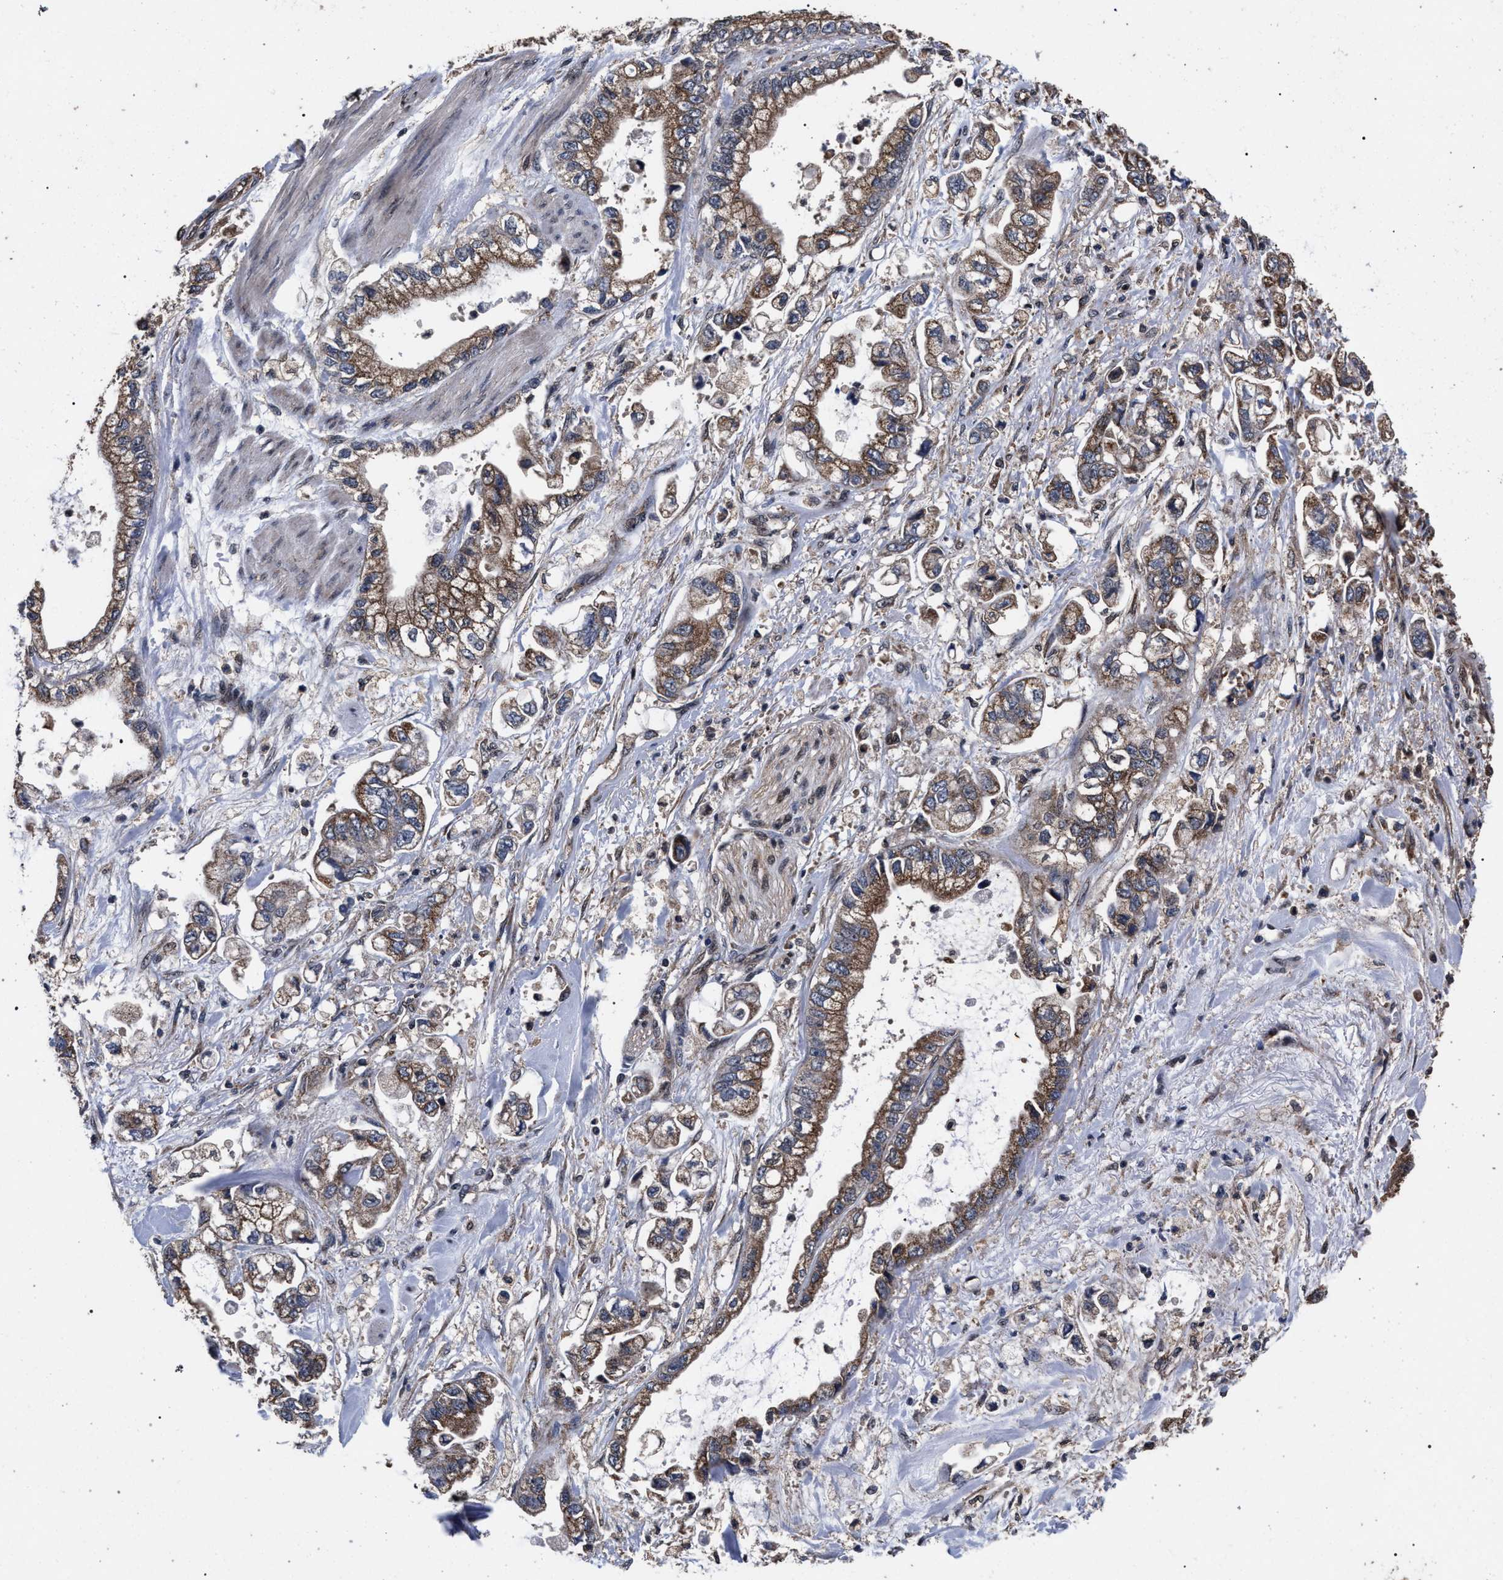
{"staining": {"intensity": "moderate", "quantity": ">75%", "location": "cytoplasmic/membranous"}, "tissue": "stomach cancer", "cell_type": "Tumor cells", "image_type": "cancer", "snomed": [{"axis": "morphology", "description": "Normal tissue, NOS"}, {"axis": "morphology", "description": "Adenocarcinoma, NOS"}, {"axis": "topography", "description": "Stomach"}], "caption": "Immunohistochemistry (IHC) histopathology image of human stomach adenocarcinoma stained for a protein (brown), which reveals medium levels of moderate cytoplasmic/membranous staining in approximately >75% of tumor cells.", "gene": "ACOX1", "patient": {"sex": "male", "age": 62}}